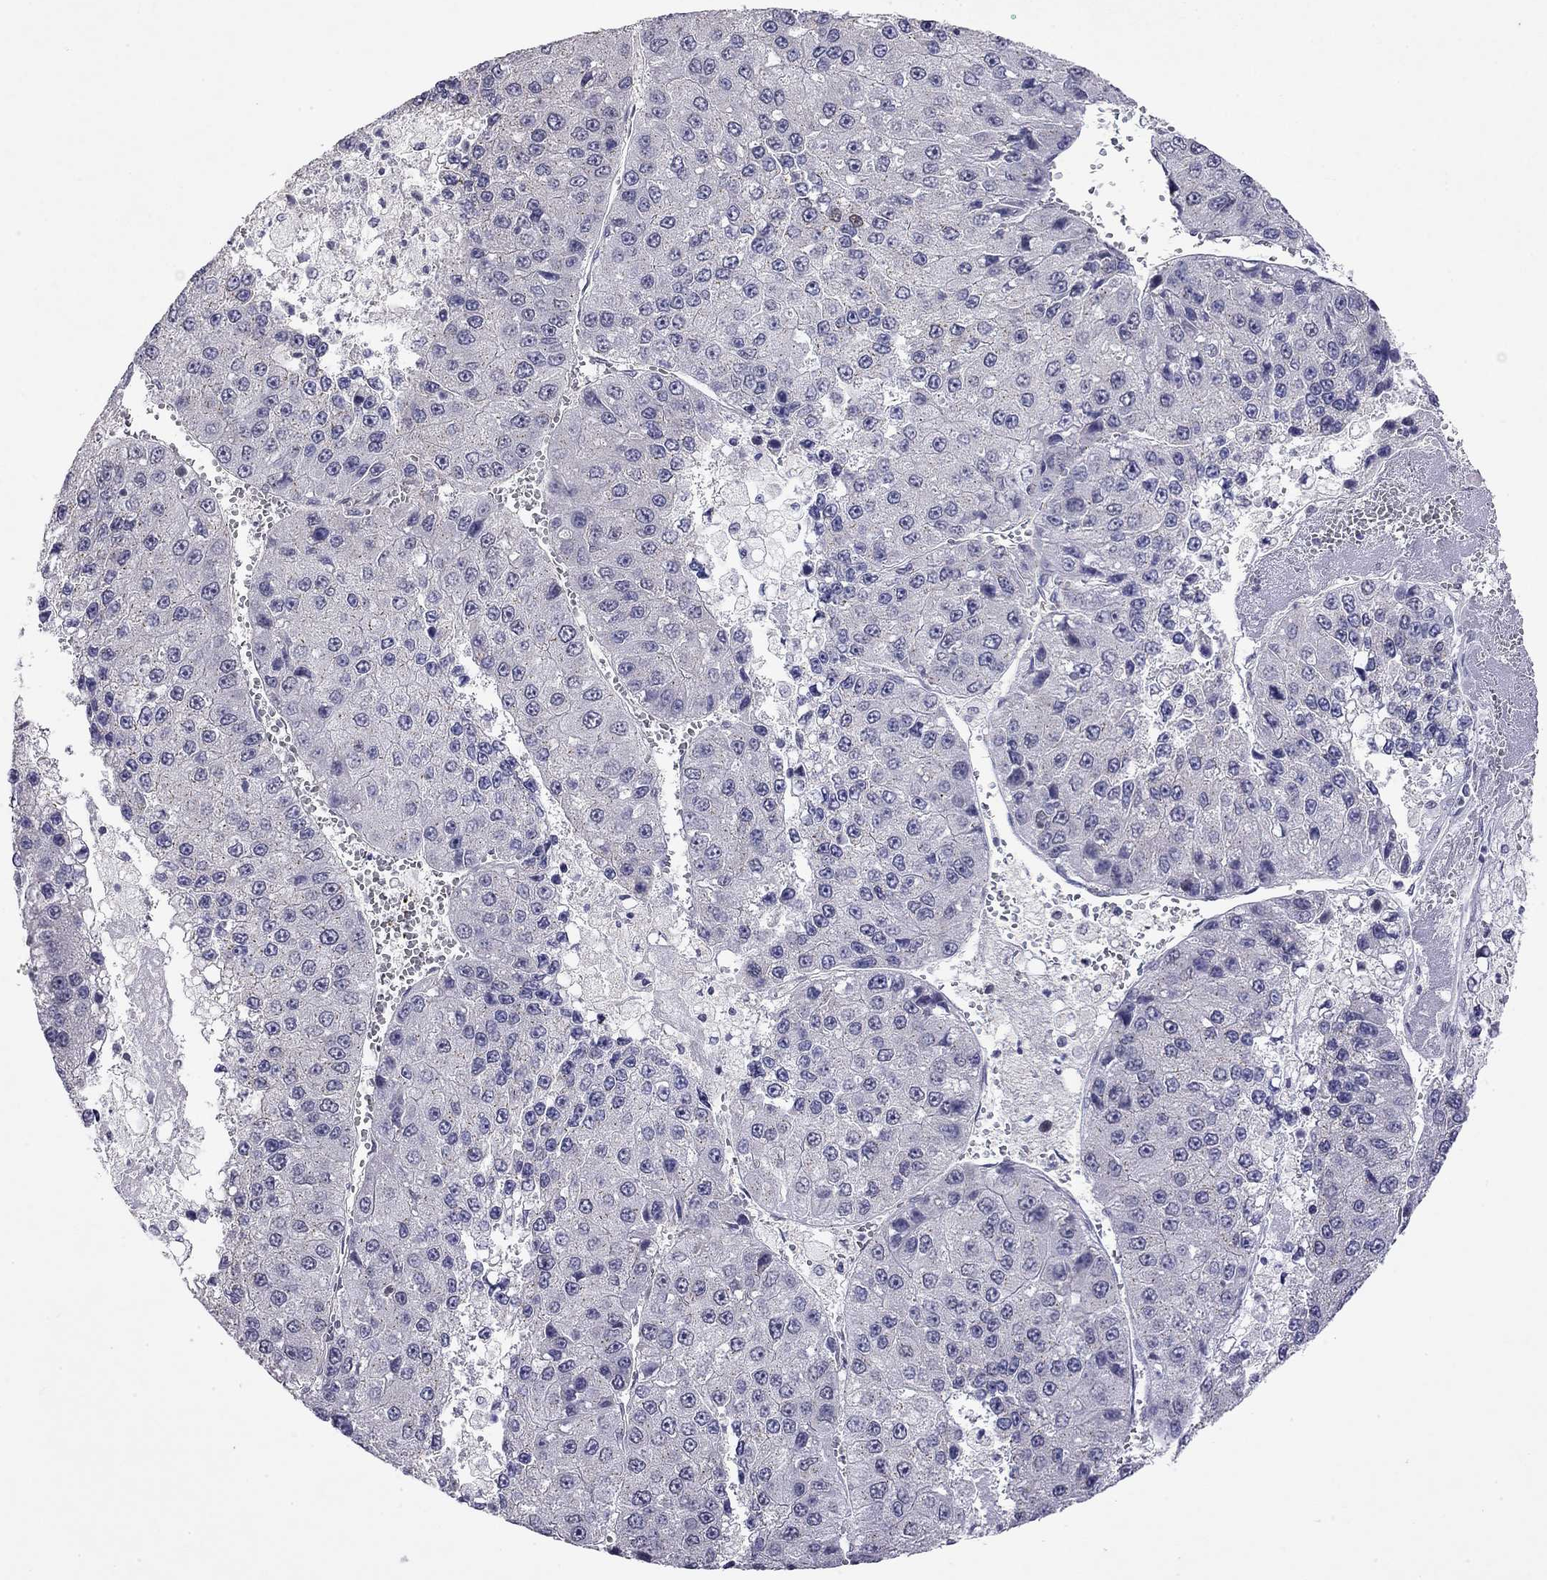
{"staining": {"intensity": "negative", "quantity": "none", "location": "none"}, "tissue": "liver cancer", "cell_type": "Tumor cells", "image_type": "cancer", "snomed": [{"axis": "morphology", "description": "Carcinoma, Hepatocellular, NOS"}, {"axis": "topography", "description": "Liver"}], "caption": "There is no significant expression in tumor cells of liver hepatocellular carcinoma. The staining was performed using DAB to visualize the protein expression in brown, while the nuclei were stained in blue with hematoxylin (Magnification: 20x).", "gene": "WNK3", "patient": {"sex": "female", "age": 73}}